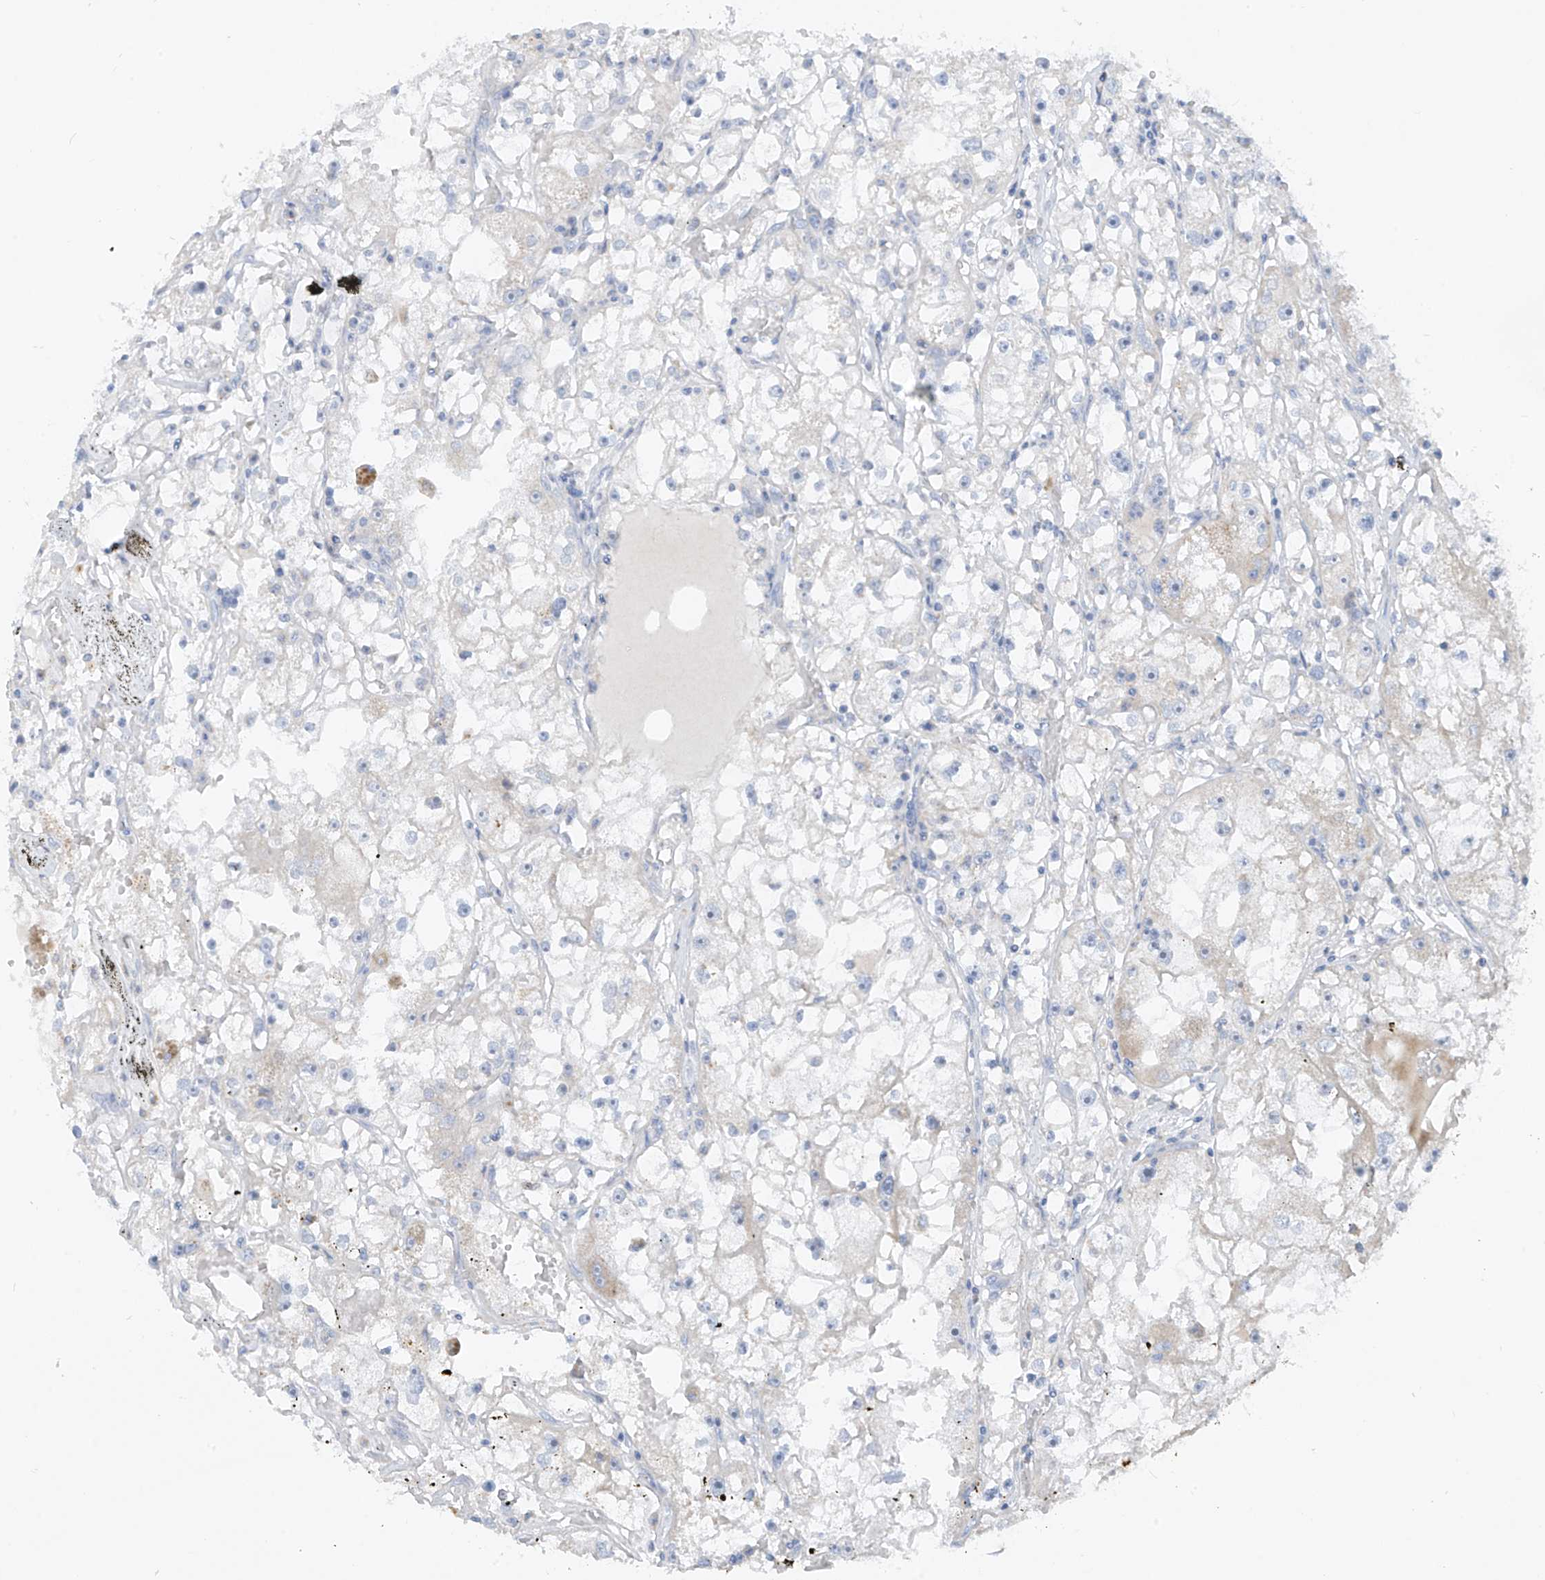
{"staining": {"intensity": "negative", "quantity": "none", "location": "none"}, "tissue": "renal cancer", "cell_type": "Tumor cells", "image_type": "cancer", "snomed": [{"axis": "morphology", "description": "Adenocarcinoma, NOS"}, {"axis": "topography", "description": "Kidney"}], "caption": "An IHC image of renal cancer (adenocarcinoma) is shown. There is no staining in tumor cells of renal cancer (adenocarcinoma).", "gene": "ZNF404", "patient": {"sex": "male", "age": 56}}